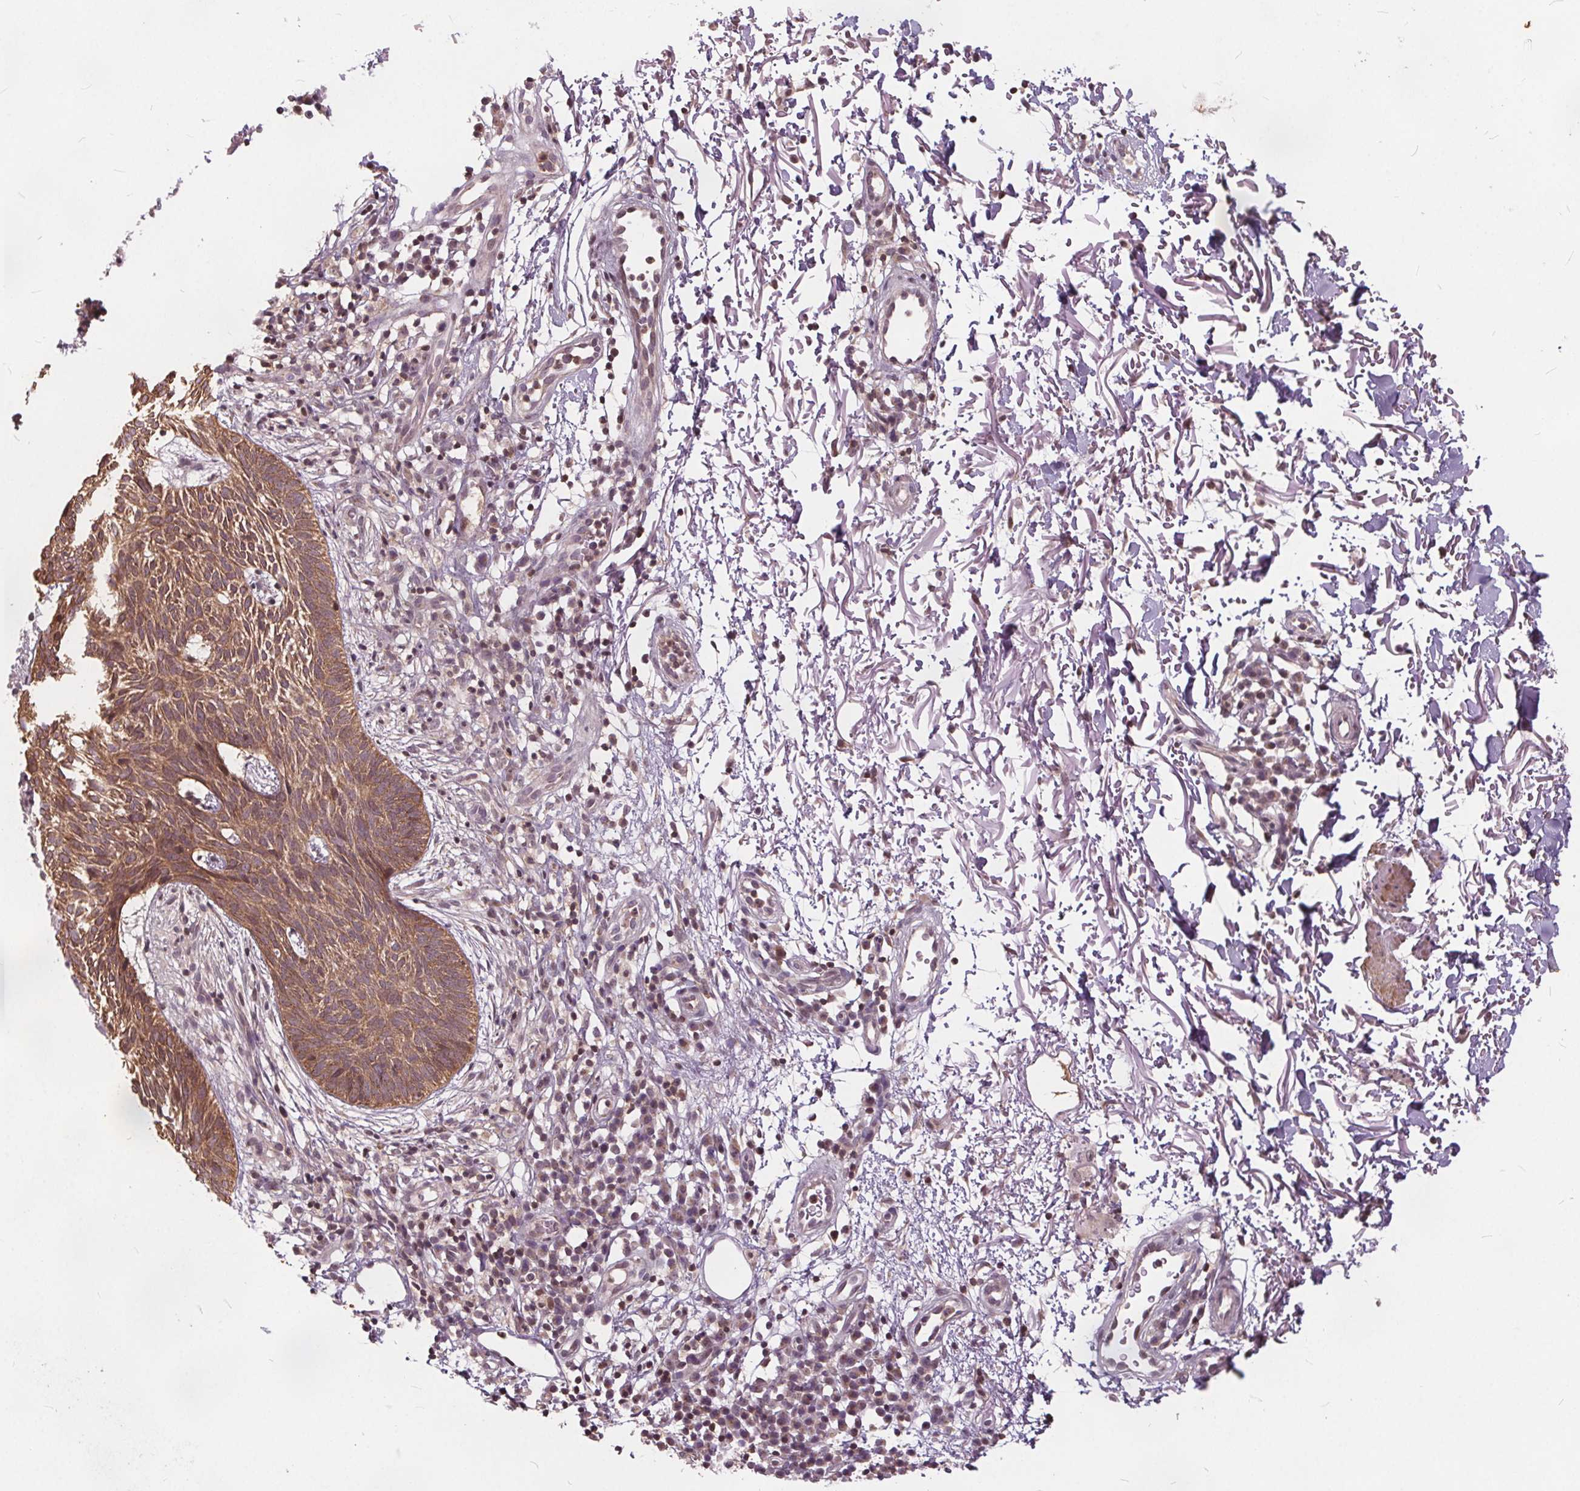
{"staining": {"intensity": "moderate", "quantity": ">75%", "location": "cytoplasmic/membranous"}, "tissue": "skin cancer", "cell_type": "Tumor cells", "image_type": "cancer", "snomed": [{"axis": "morphology", "description": "Normal tissue, NOS"}, {"axis": "morphology", "description": "Basal cell carcinoma"}, {"axis": "topography", "description": "Skin"}], "caption": "A high-resolution micrograph shows IHC staining of skin basal cell carcinoma, which displays moderate cytoplasmic/membranous positivity in about >75% of tumor cells.", "gene": "HIF1AN", "patient": {"sex": "male", "age": 68}}